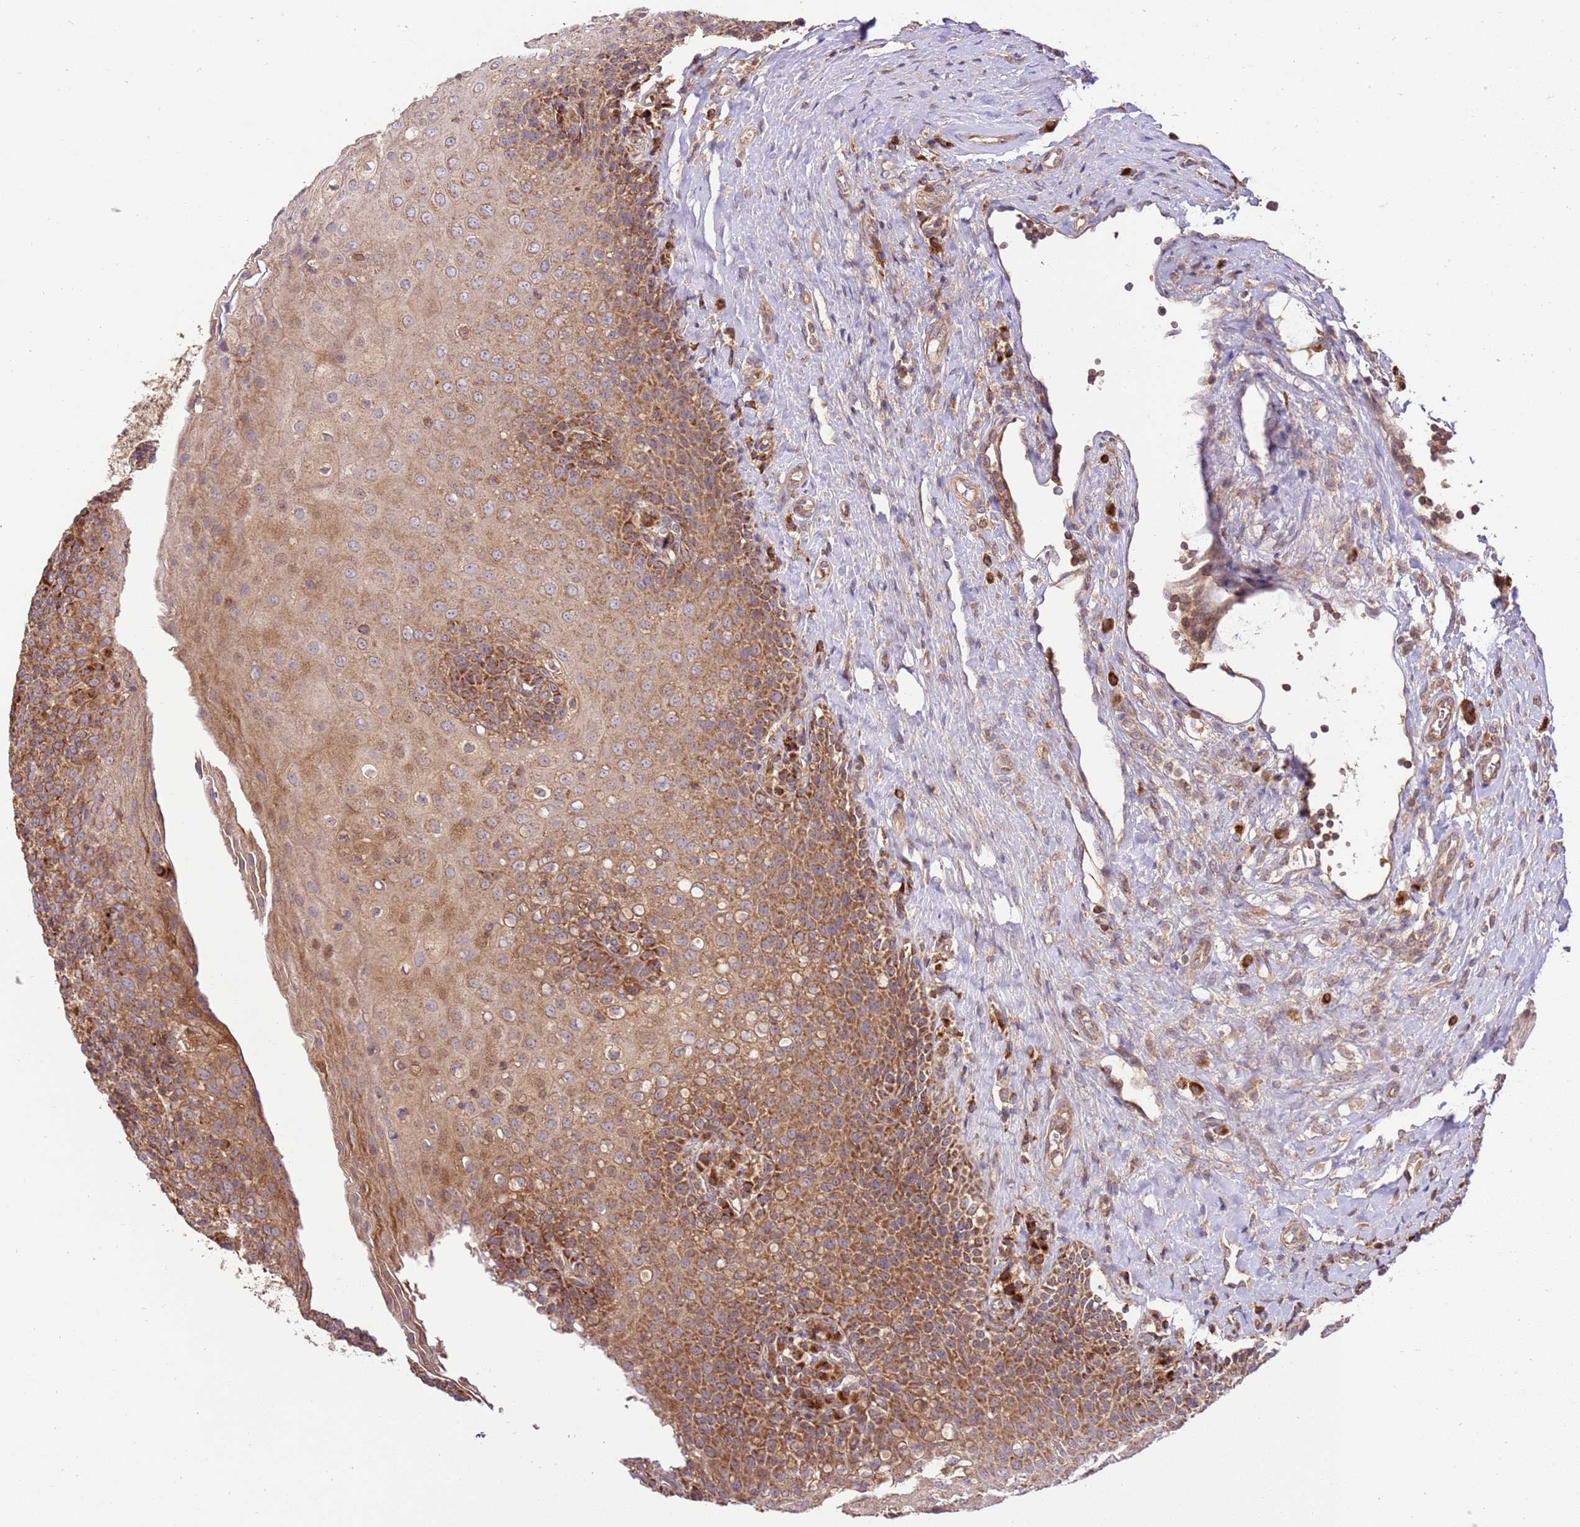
{"staining": {"intensity": "moderate", "quantity": "25%-75%", "location": "cytoplasmic/membranous"}, "tissue": "tonsil", "cell_type": "Germinal center cells", "image_type": "normal", "snomed": [{"axis": "morphology", "description": "Normal tissue, NOS"}, {"axis": "topography", "description": "Tonsil"}], "caption": "IHC image of normal tonsil: tonsil stained using immunohistochemistry (IHC) demonstrates medium levels of moderate protein expression localized specifically in the cytoplasmic/membranous of germinal center cells, appearing as a cytoplasmic/membranous brown color.", "gene": "SPATA2L", "patient": {"sex": "female", "age": 19}}